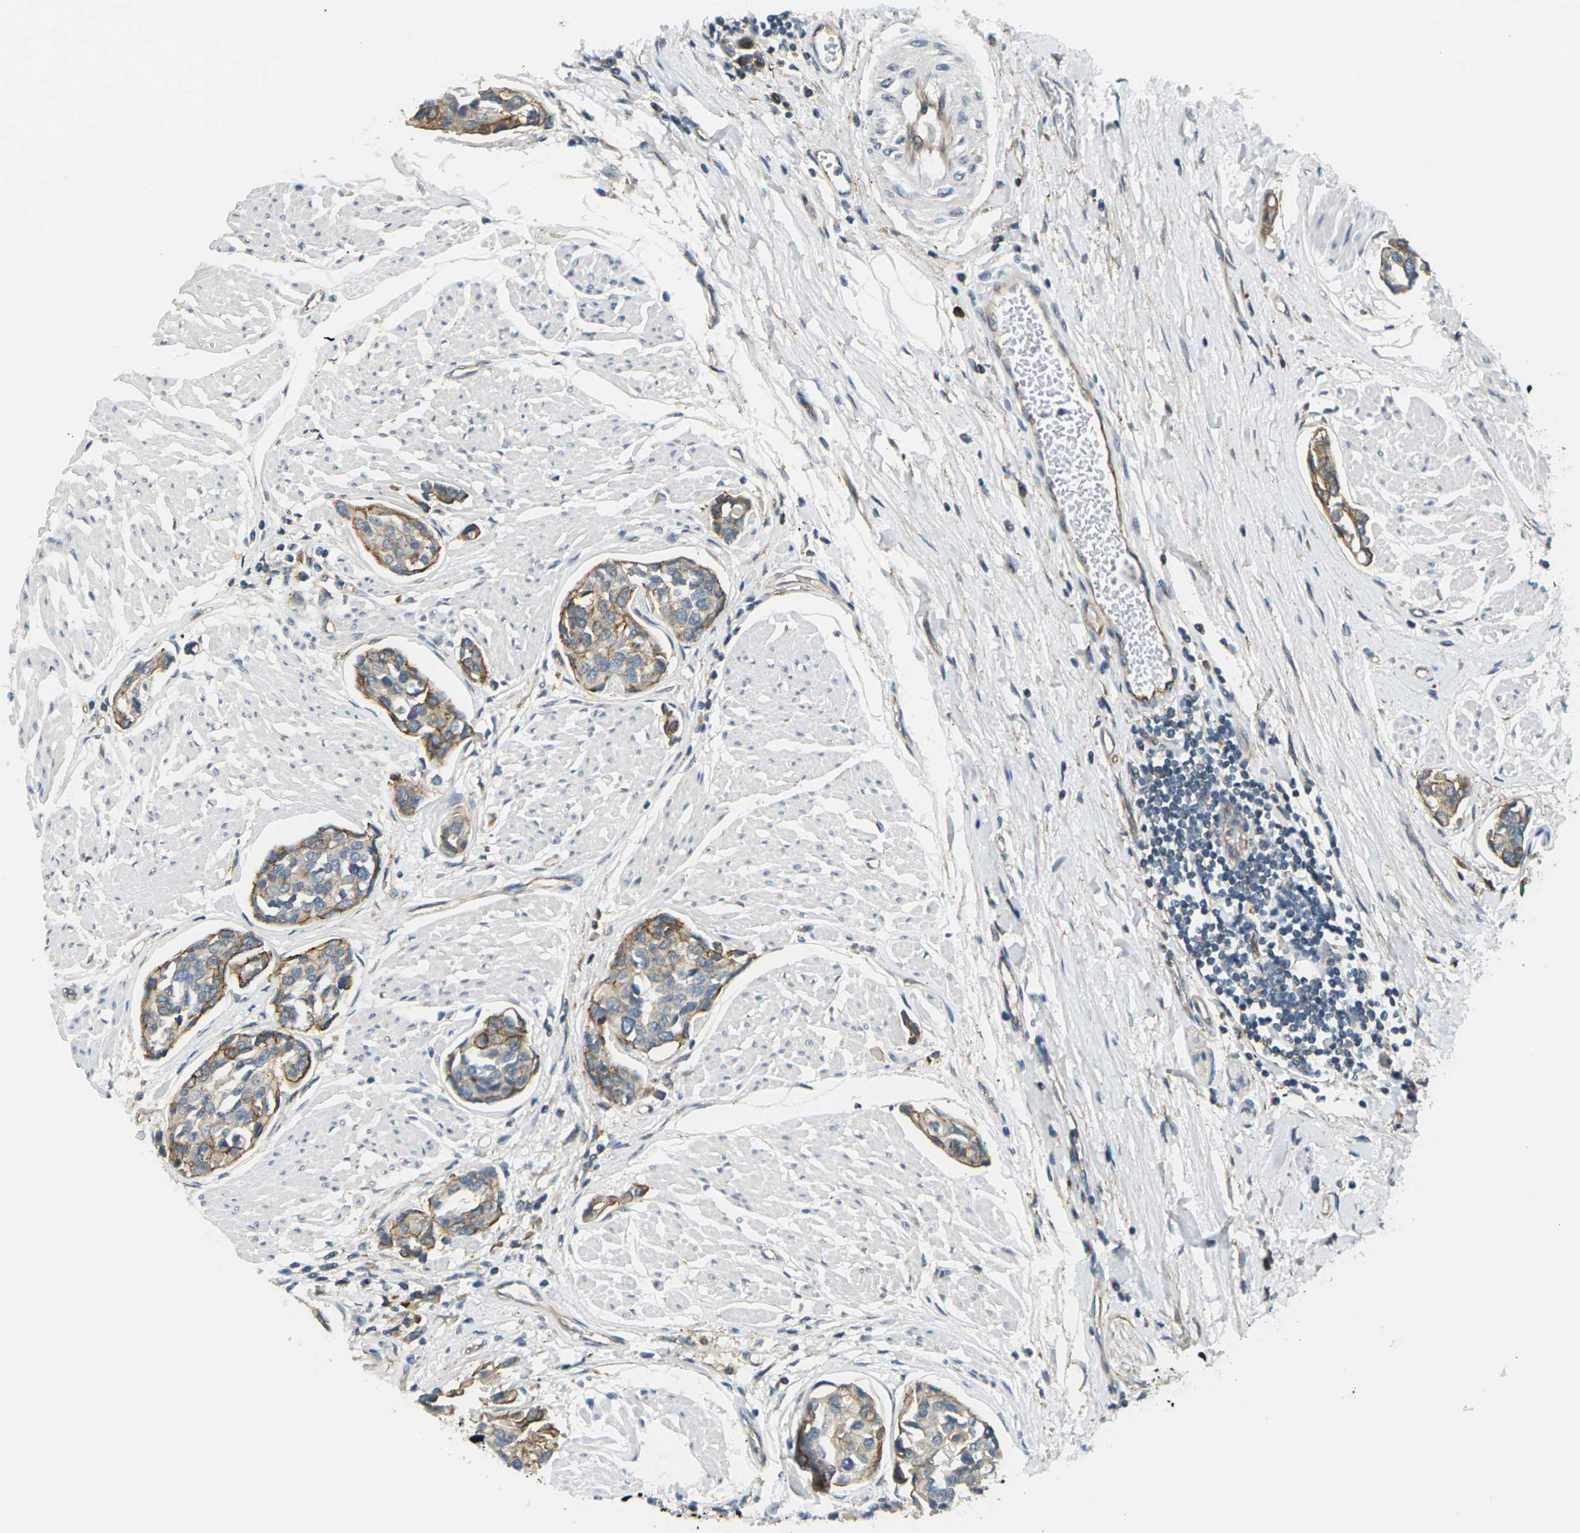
{"staining": {"intensity": "moderate", "quantity": ">75%", "location": "cytoplasmic/membranous"}, "tissue": "urothelial cancer", "cell_type": "Tumor cells", "image_type": "cancer", "snomed": [{"axis": "morphology", "description": "Urothelial carcinoma, High grade"}, {"axis": "topography", "description": "Urinary bladder"}], "caption": "A high-resolution image shows immunohistochemistry staining of high-grade urothelial carcinoma, which exhibits moderate cytoplasmic/membranous staining in approximately >75% of tumor cells. The staining was performed using DAB to visualize the protein expression in brown, while the nuclei were stained in blue with hematoxylin (Magnification: 20x).", "gene": "SLC13A3", "patient": {"sex": "male", "age": 78}}